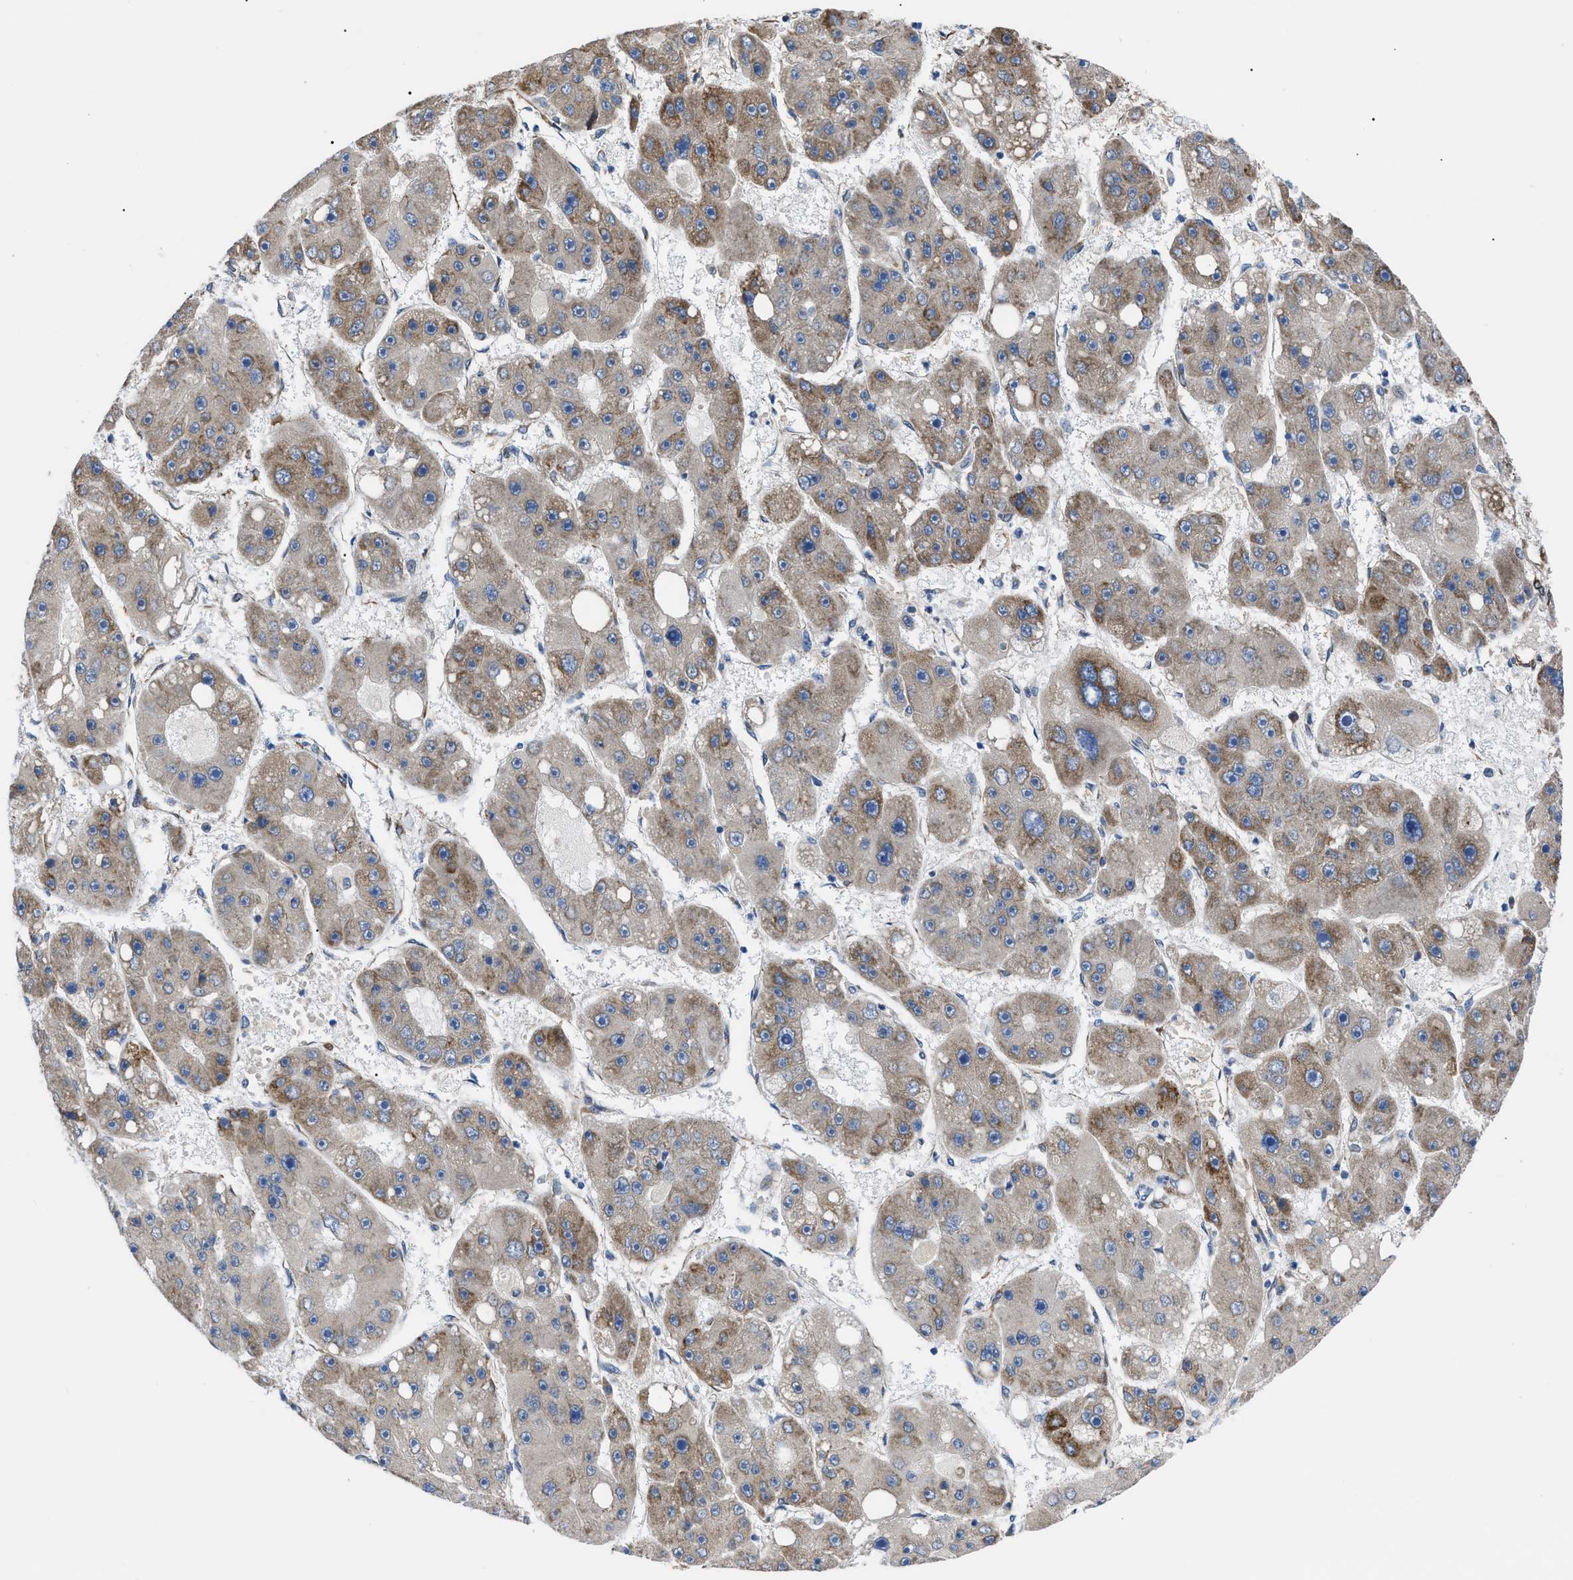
{"staining": {"intensity": "moderate", "quantity": "<25%", "location": "cytoplasmic/membranous"}, "tissue": "liver cancer", "cell_type": "Tumor cells", "image_type": "cancer", "snomed": [{"axis": "morphology", "description": "Carcinoma, Hepatocellular, NOS"}, {"axis": "topography", "description": "Liver"}], "caption": "Protein expression analysis of human liver cancer (hepatocellular carcinoma) reveals moderate cytoplasmic/membranous positivity in about <25% of tumor cells.", "gene": "MYO10", "patient": {"sex": "female", "age": 61}}